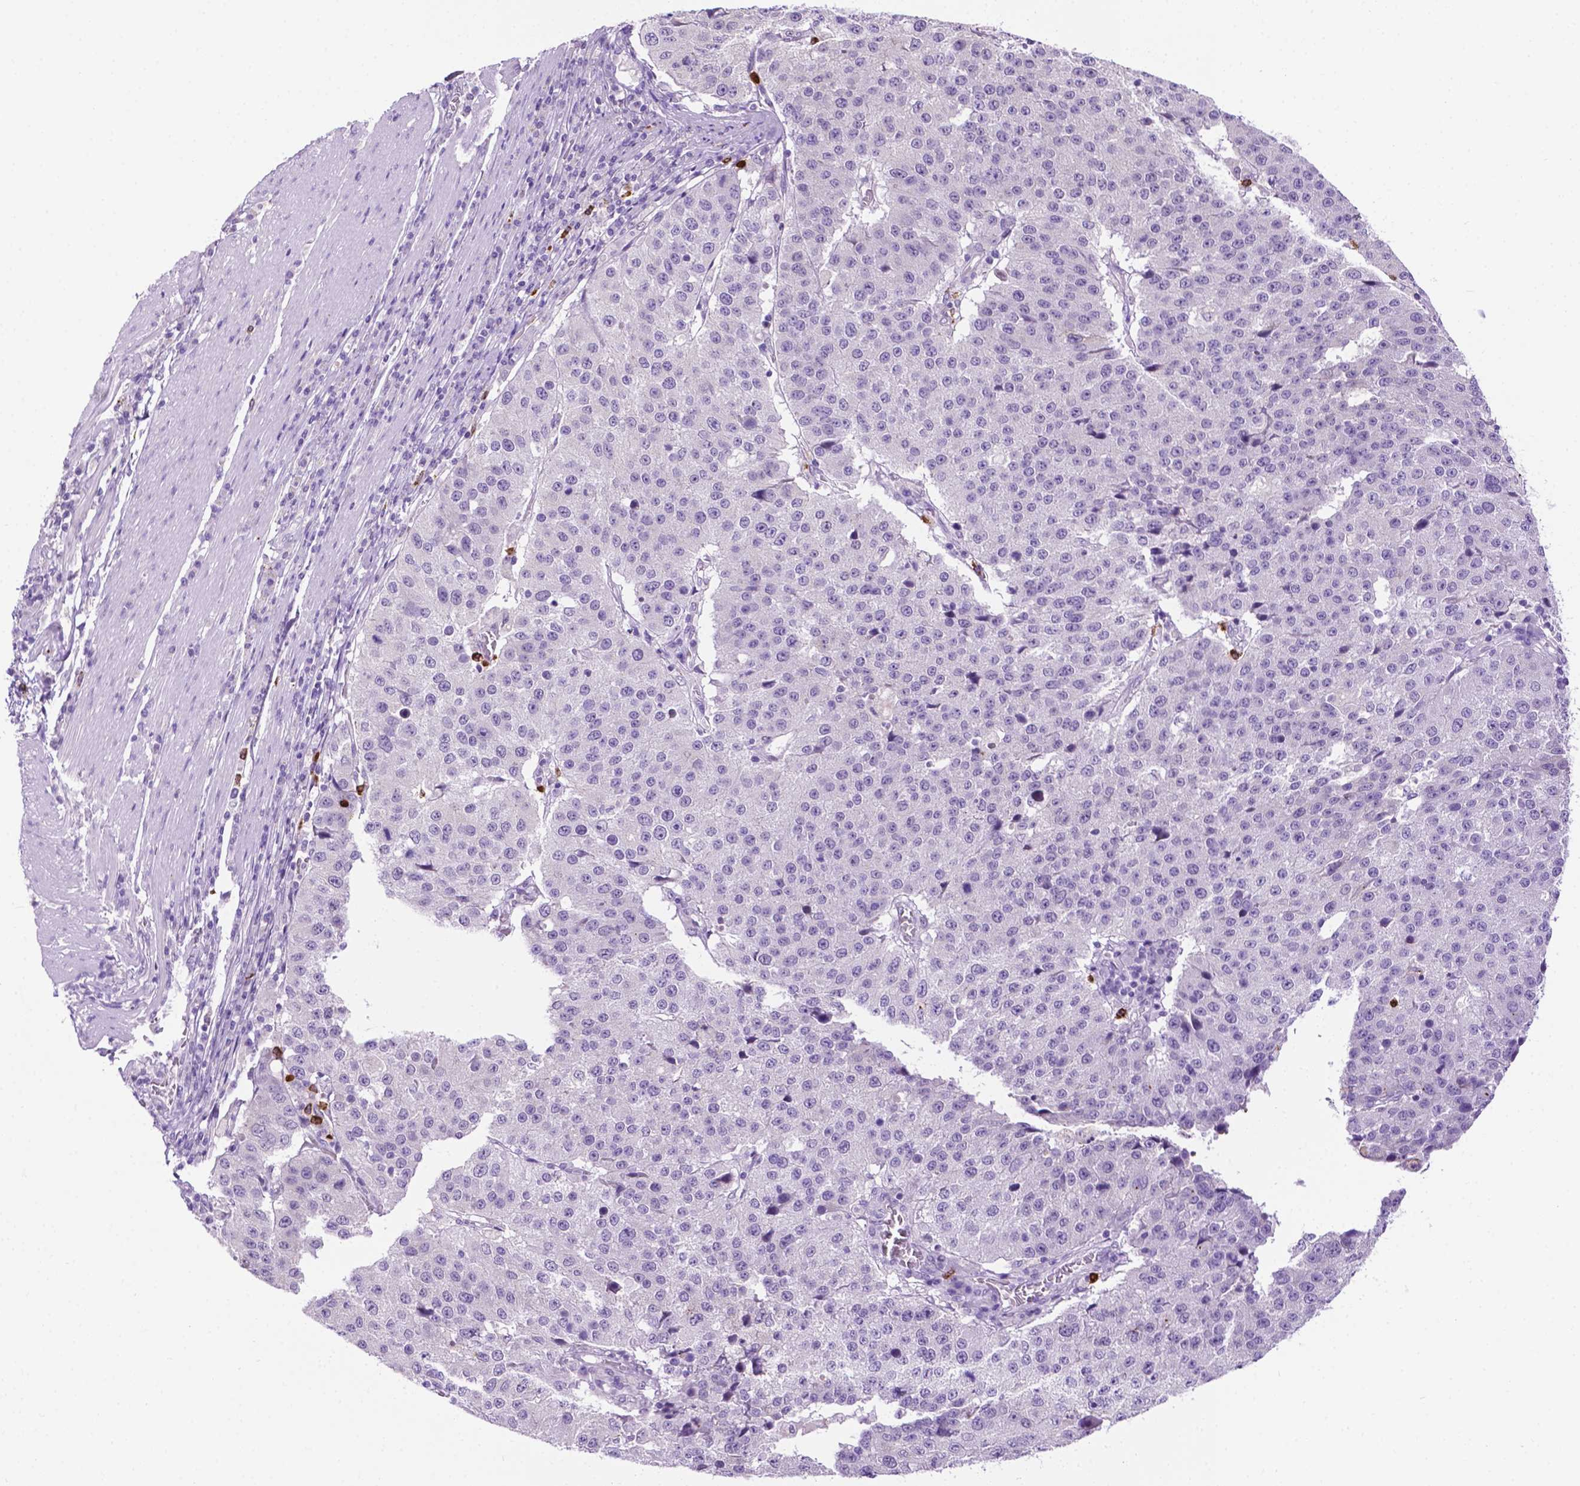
{"staining": {"intensity": "negative", "quantity": "none", "location": "none"}, "tissue": "stomach cancer", "cell_type": "Tumor cells", "image_type": "cancer", "snomed": [{"axis": "morphology", "description": "Adenocarcinoma, NOS"}, {"axis": "topography", "description": "Stomach"}], "caption": "Tumor cells are negative for brown protein staining in stomach cancer.", "gene": "MMP27", "patient": {"sex": "male", "age": 71}}